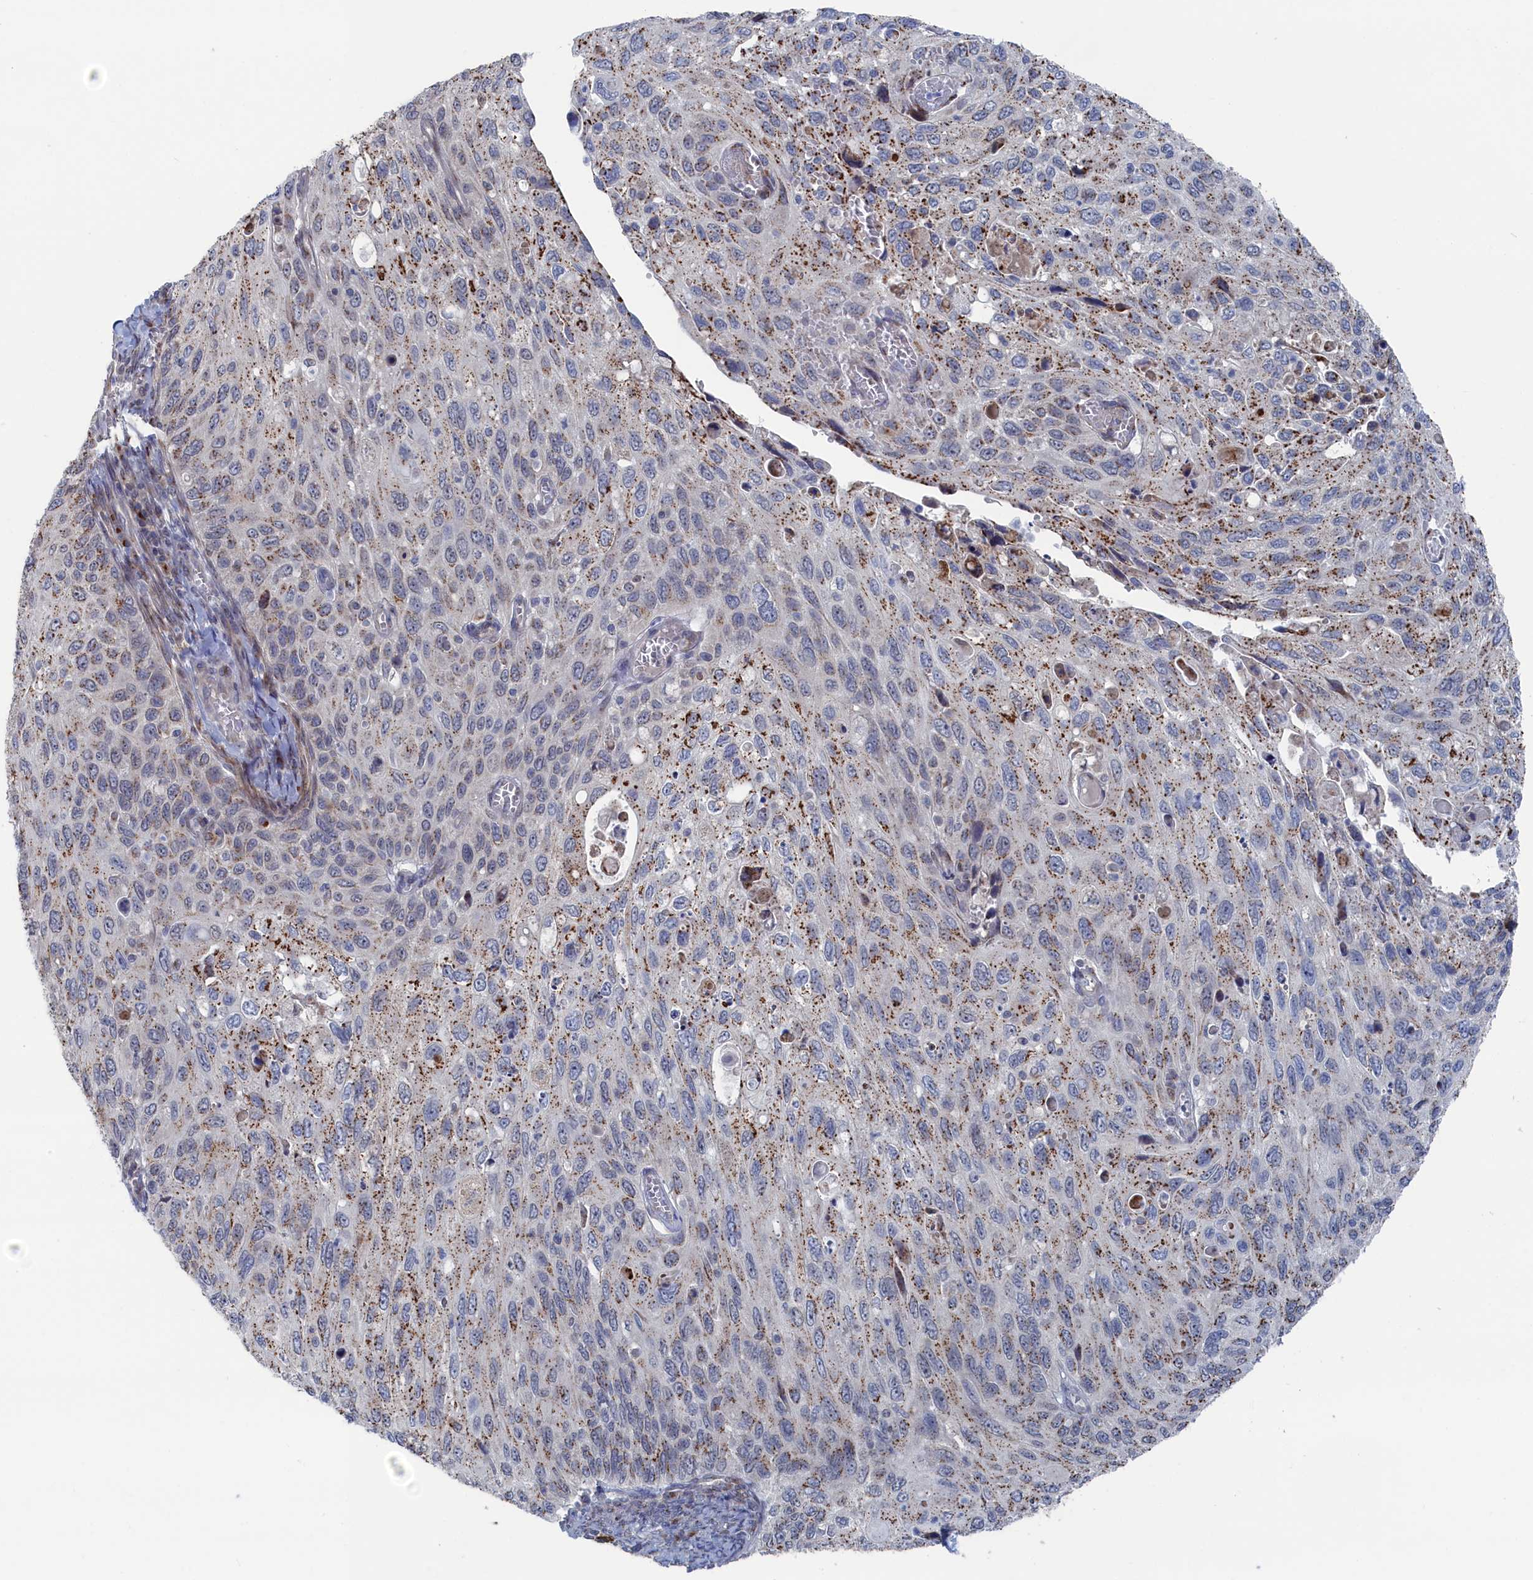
{"staining": {"intensity": "moderate", "quantity": "25%-75%", "location": "cytoplasmic/membranous"}, "tissue": "cervical cancer", "cell_type": "Tumor cells", "image_type": "cancer", "snomed": [{"axis": "morphology", "description": "Squamous cell carcinoma, NOS"}, {"axis": "topography", "description": "Cervix"}], "caption": "Immunohistochemistry photomicrograph of squamous cell carcinoma (cervical) stained for a protein (brown), which shows medium levels of moderate cytoplasmic/membranous staining in about 25%-75% of tumor cells.", "gene": "IRX1", "patient": {"sex": "female", "age": 70}}